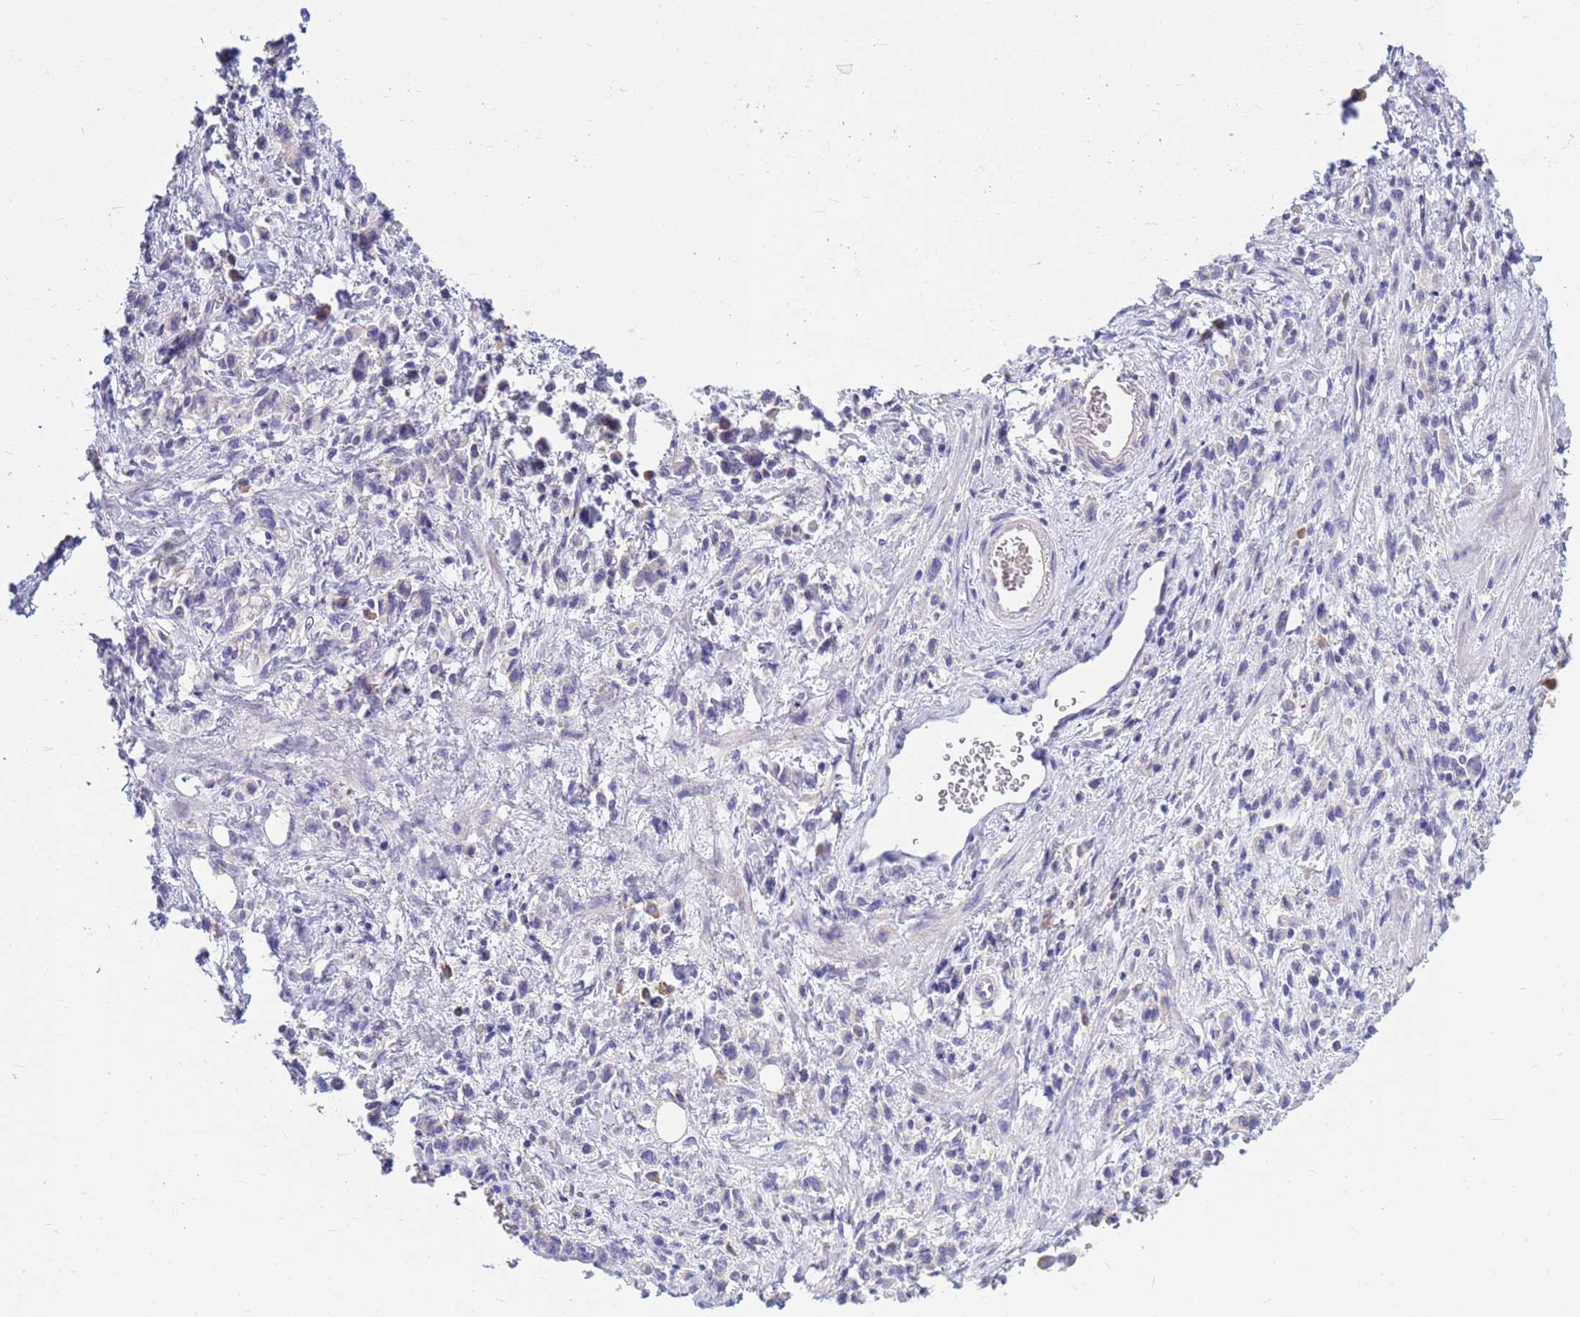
{"staining": {"intensity": "negative", "quantity": "none", "location": "none"}, "tissue": "stomach cancer", "cell_type": "Tumor cells", "image_type": "cancer", "snomed": [{"axis": "morphology", "description": "Adenocarcinoma, NOS"}, {"axis": "topography", "description": "Stomach"}], "caption": "Immunohistochemistry (IHC) histopathology image of neoplastic tissue: human adenocarcinoma (stomach) stained with DAB (3,3'-diaminobenzidine) exhibits no significant protein staining in tumor cells.", "gene": "DPRX", "patient": {"sex": "male", "age": 77}}